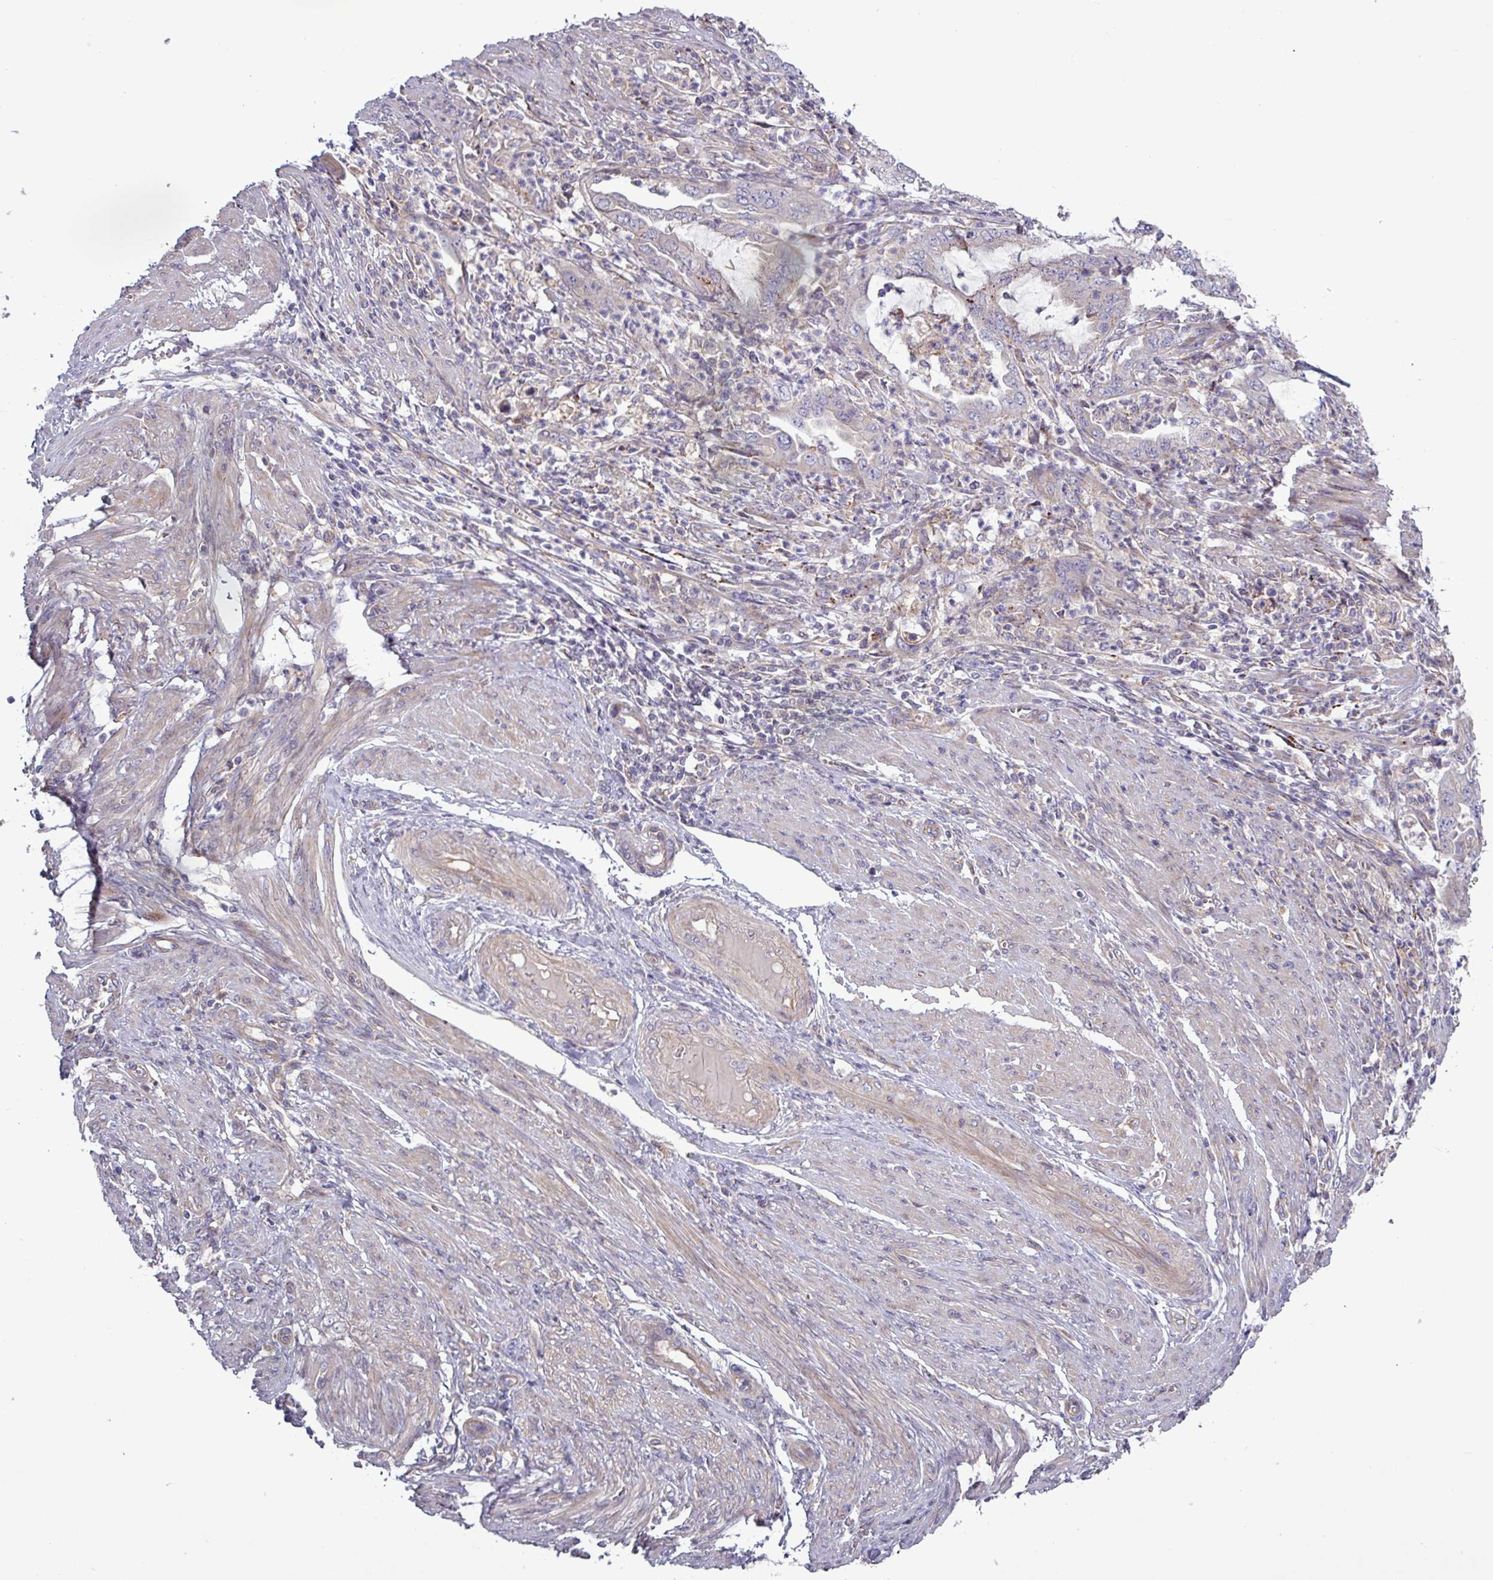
{"staining": {"intensity": "strong", "quantity": "<25%", "location": "cytoplasmic/membranous"}, "tissue": "endometrial cancer", "cell_type": "Tumor cells", "image_type": "cancer", "snomed": [{"axis": "morphology", "description": "Adenocarcinoma, NOS"}, {"axis": "topography", "description": "Endometrium"}], "caption": "A high-resolution micrograph shows immunohistochemistry staining of adenocarcinoma (endometrial), which displays strong cytoplasmic/membranous staining in about <25% of tumor cells. The protein of interest is stained brown, and the nuclei are stained in blue (DAB IHC with brightfield microscopy, high magnification).", "gene": "PLIN2", "patient": {"sex": "female", "age": 51}}